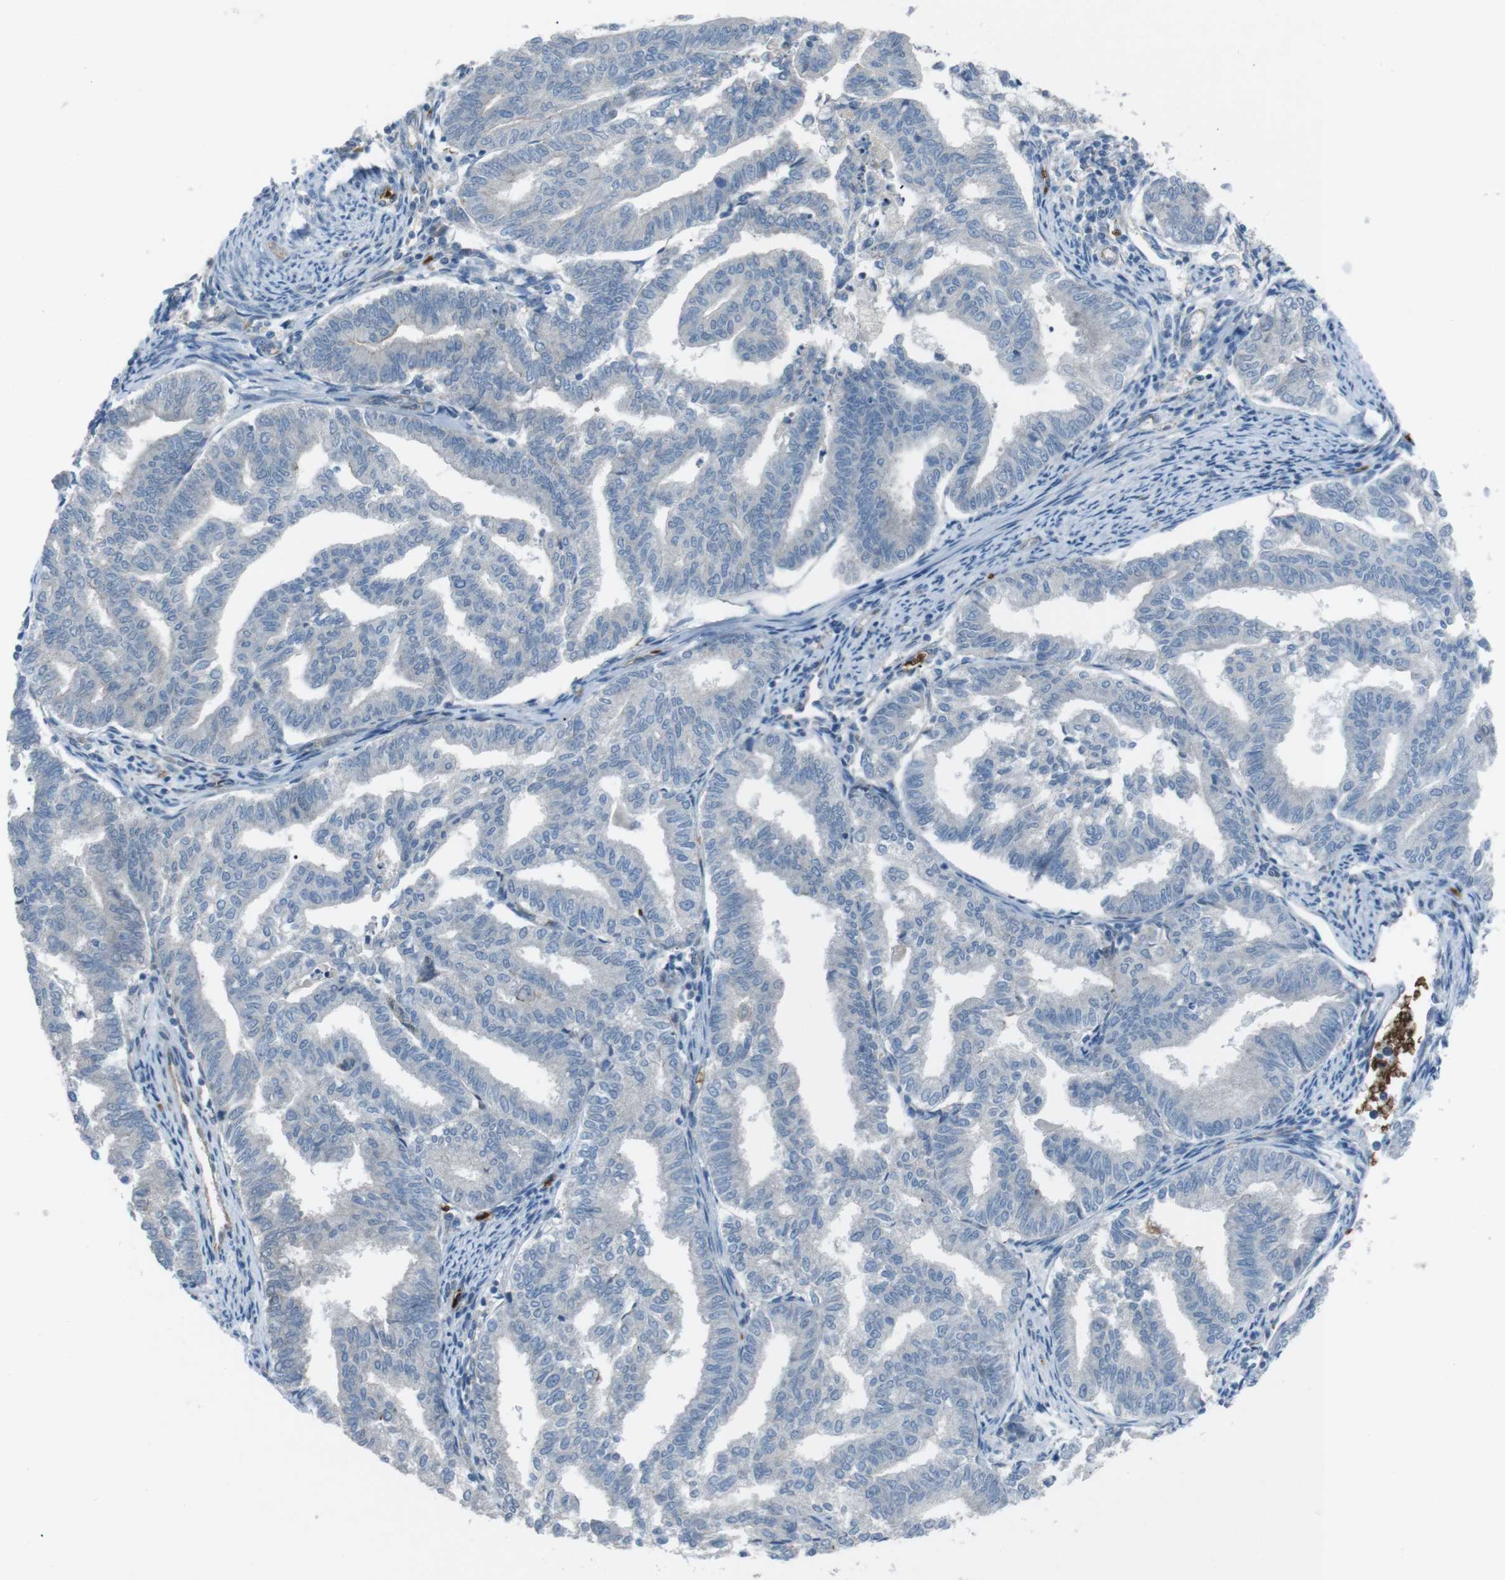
{"staining": {"intensity": "negative", "quantity": "none", "location": "none"}, "tissue": "endometrial cancer", "cell_type": "Tumor cells", "image_type": "cancer", "snomed": [{"axis": "morphology", "description": "Adenocarcinoma, NOS"}, {"axis": "topography", "description": "Endometrium"}], "caption": "IHC of human endometrial cancer displays no staining in tumor cells.", "gene": "SPTA1", "patient": {"sex": "female", "age": 79}}